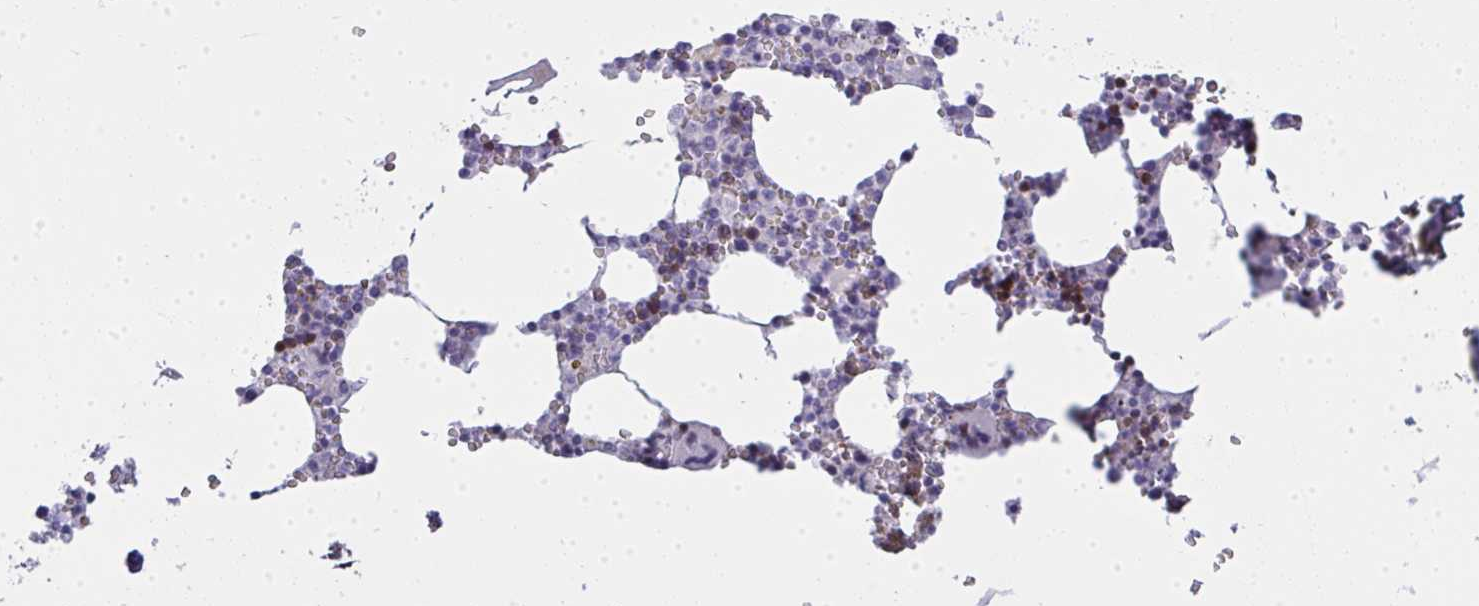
{"staining": {"intensity": "moderate", "quantity": "<25%", "location": "cytoplasmic/membranous"}, "tissue": "bone marrow", "cell_type": "Hematopoietic cells", "image_type": "normal", "snomed": [{"axis": "morphology", "description": "Normal tissue, NOS"}, {"axis": "topography", "description": "Bone marrow"}], "caption": "Bone marrow stained for a protein (brown) displays moderate cytoplasmic/membranous positive positivity in about <25% of hematopoietic cells.", "gene": "ZNF182", "patient": {"sex": "male", "age": 54}}